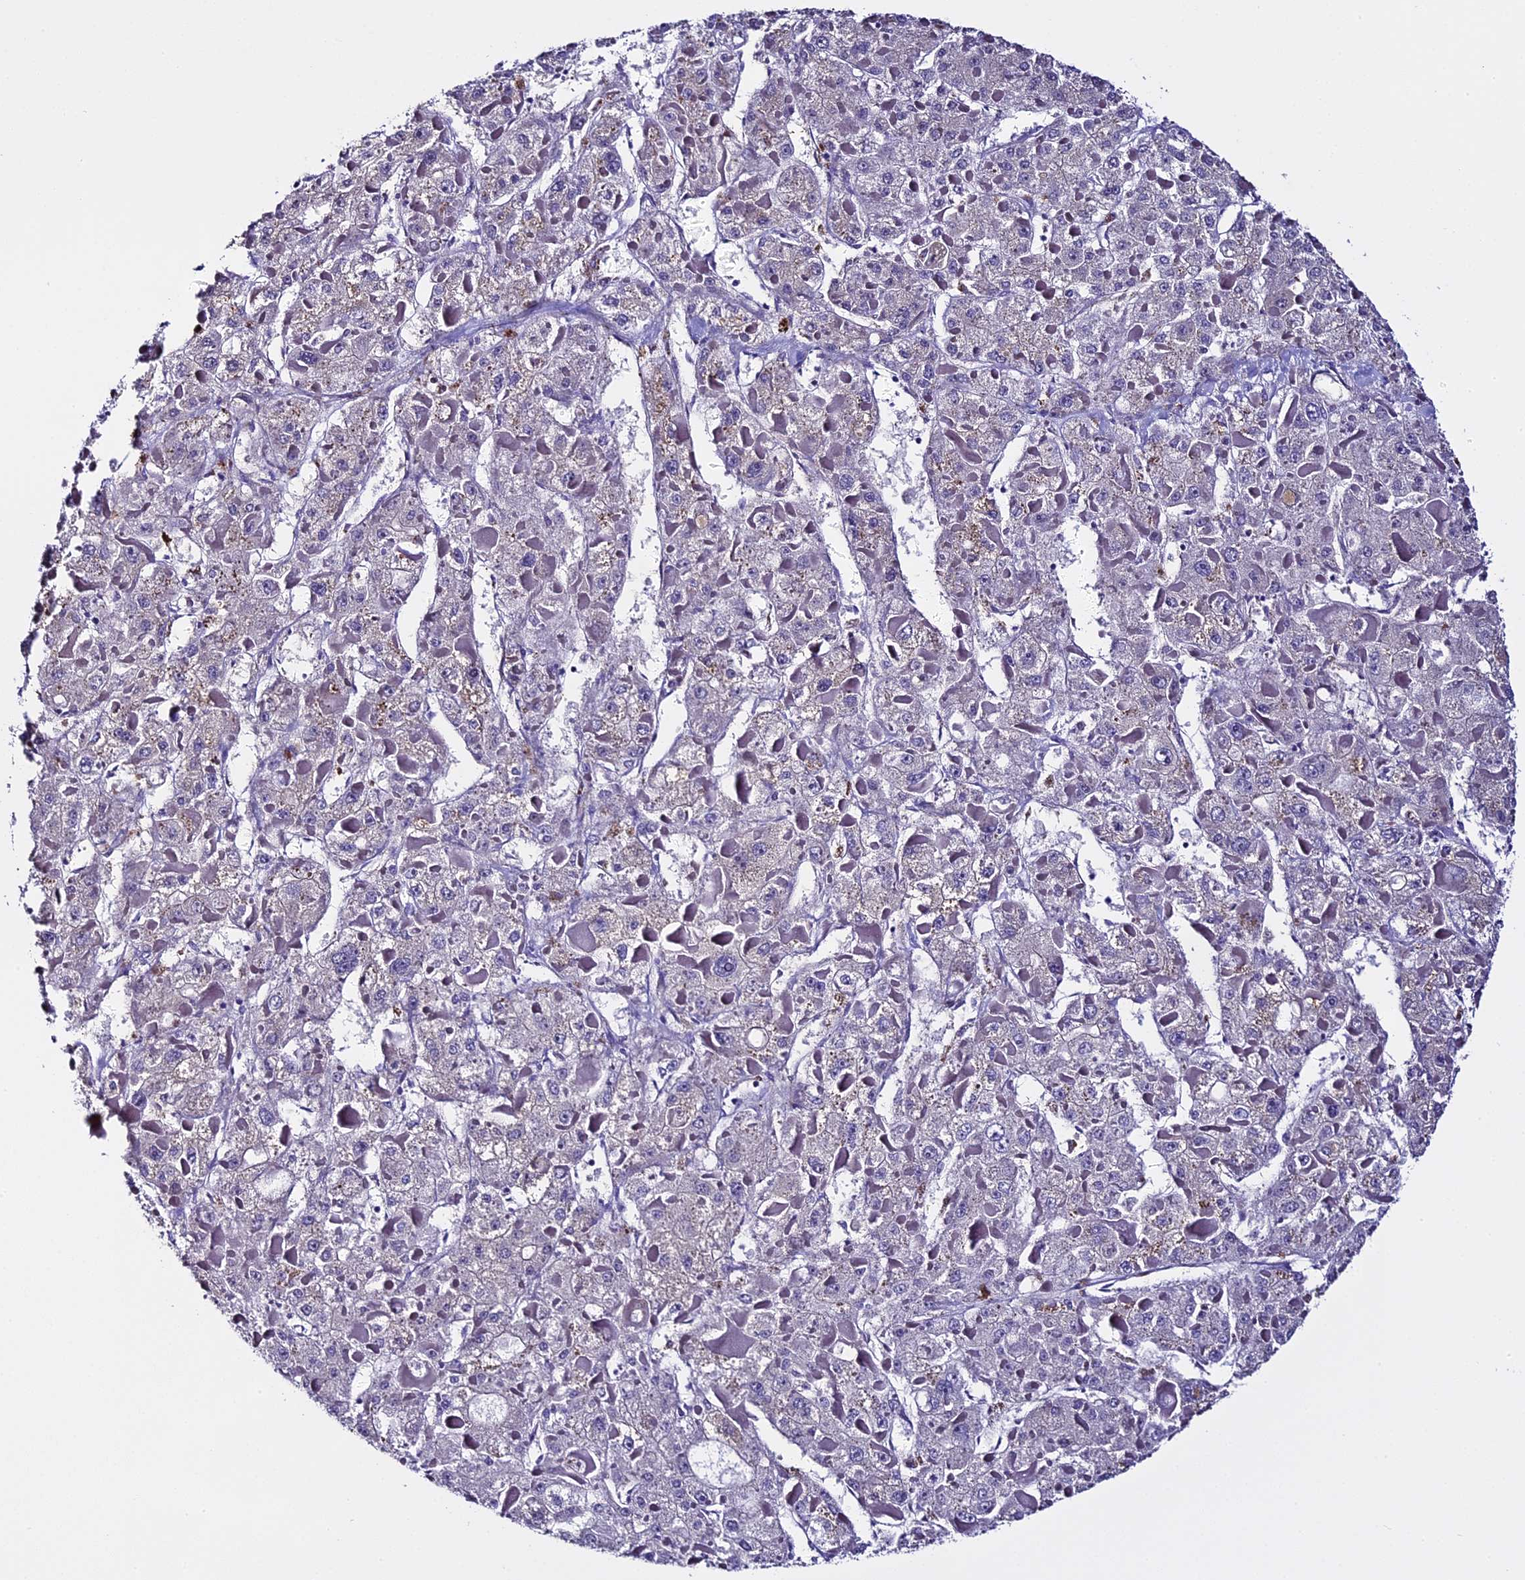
{"staining": {"intensity": "negative", "quantity": "none", "location": "none"}, "tissue": "liver cancer", "cell_type": "Tumor cells", "image_type": "cancer", "snomed": [{"axis": "morphology", "description": "Carcinoma, Hepatocellular, NOS"}, {"axis": "topography", "description": "Liver"}], "caption": "Liver cancer (hepatocellular carcinoma) was stained to show a protein in brown. There is no significant positivity in tumor cells. (DAB immunohistochemistry with hematoxylin counter stain).", "gene": "NOD2", "patient": {"sex": "female", "age": 73}}